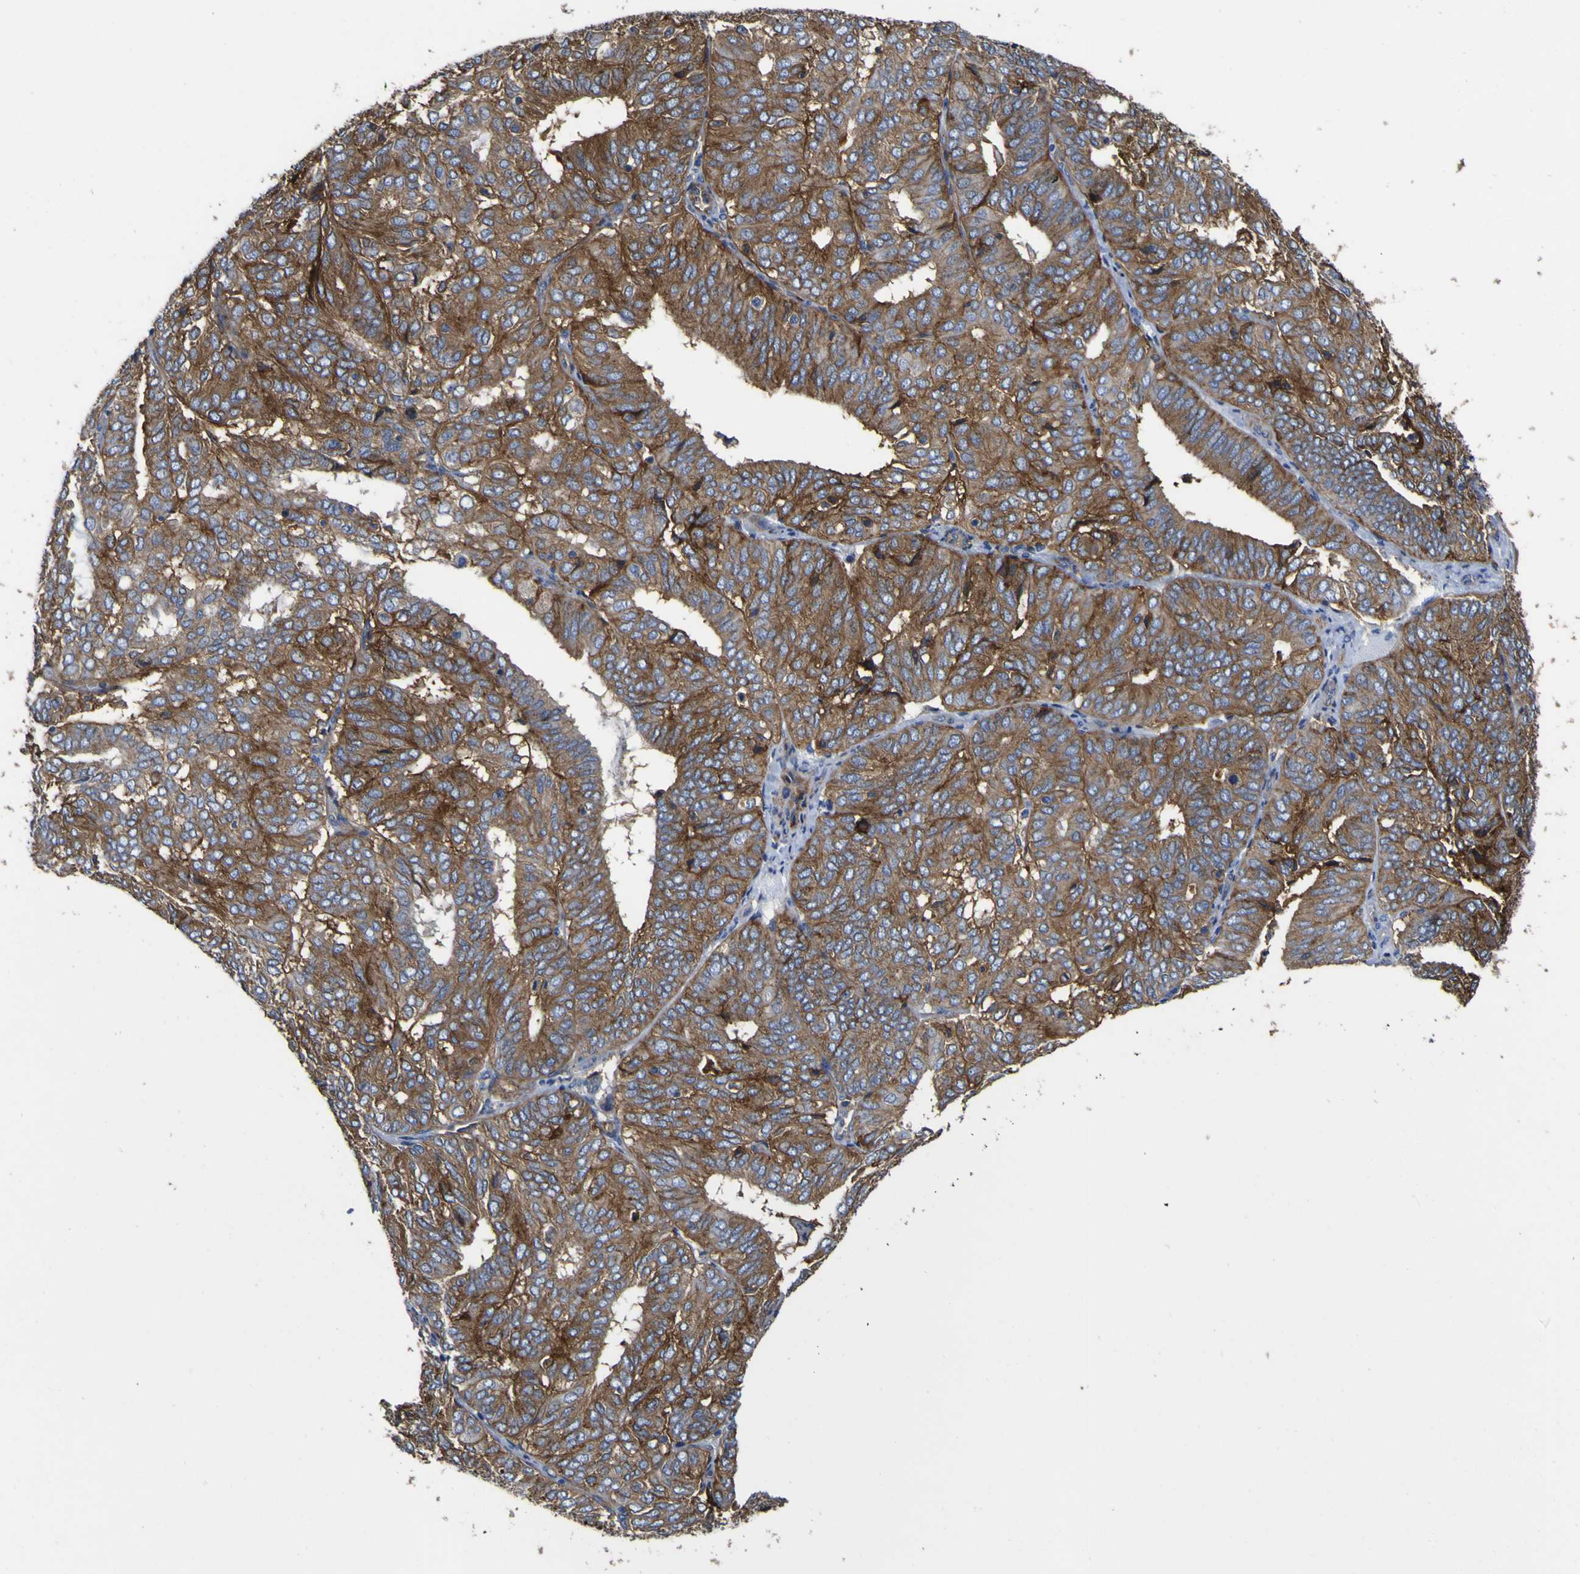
{"staining": {"intensity": "moderate", "quantity": ">75%", "location": "cytoplasmic/membranous"}, "tissue": "endometrial cancer", "cell_type": "Tumor cells", "image_type": "cancer", "snomed": [{"axis": "morphology", "description": "Adenocarcinoma, NOS"}, {"axis": "topography", "description": "Uterus"}], "caption": "A brown stain labels moderate cytoplasmic/membranous positivity of a protein in human endometrial adenocarcinoma tumor cells.", "gene": "CD151", "patient": {"sex": "female", "age": 60}}